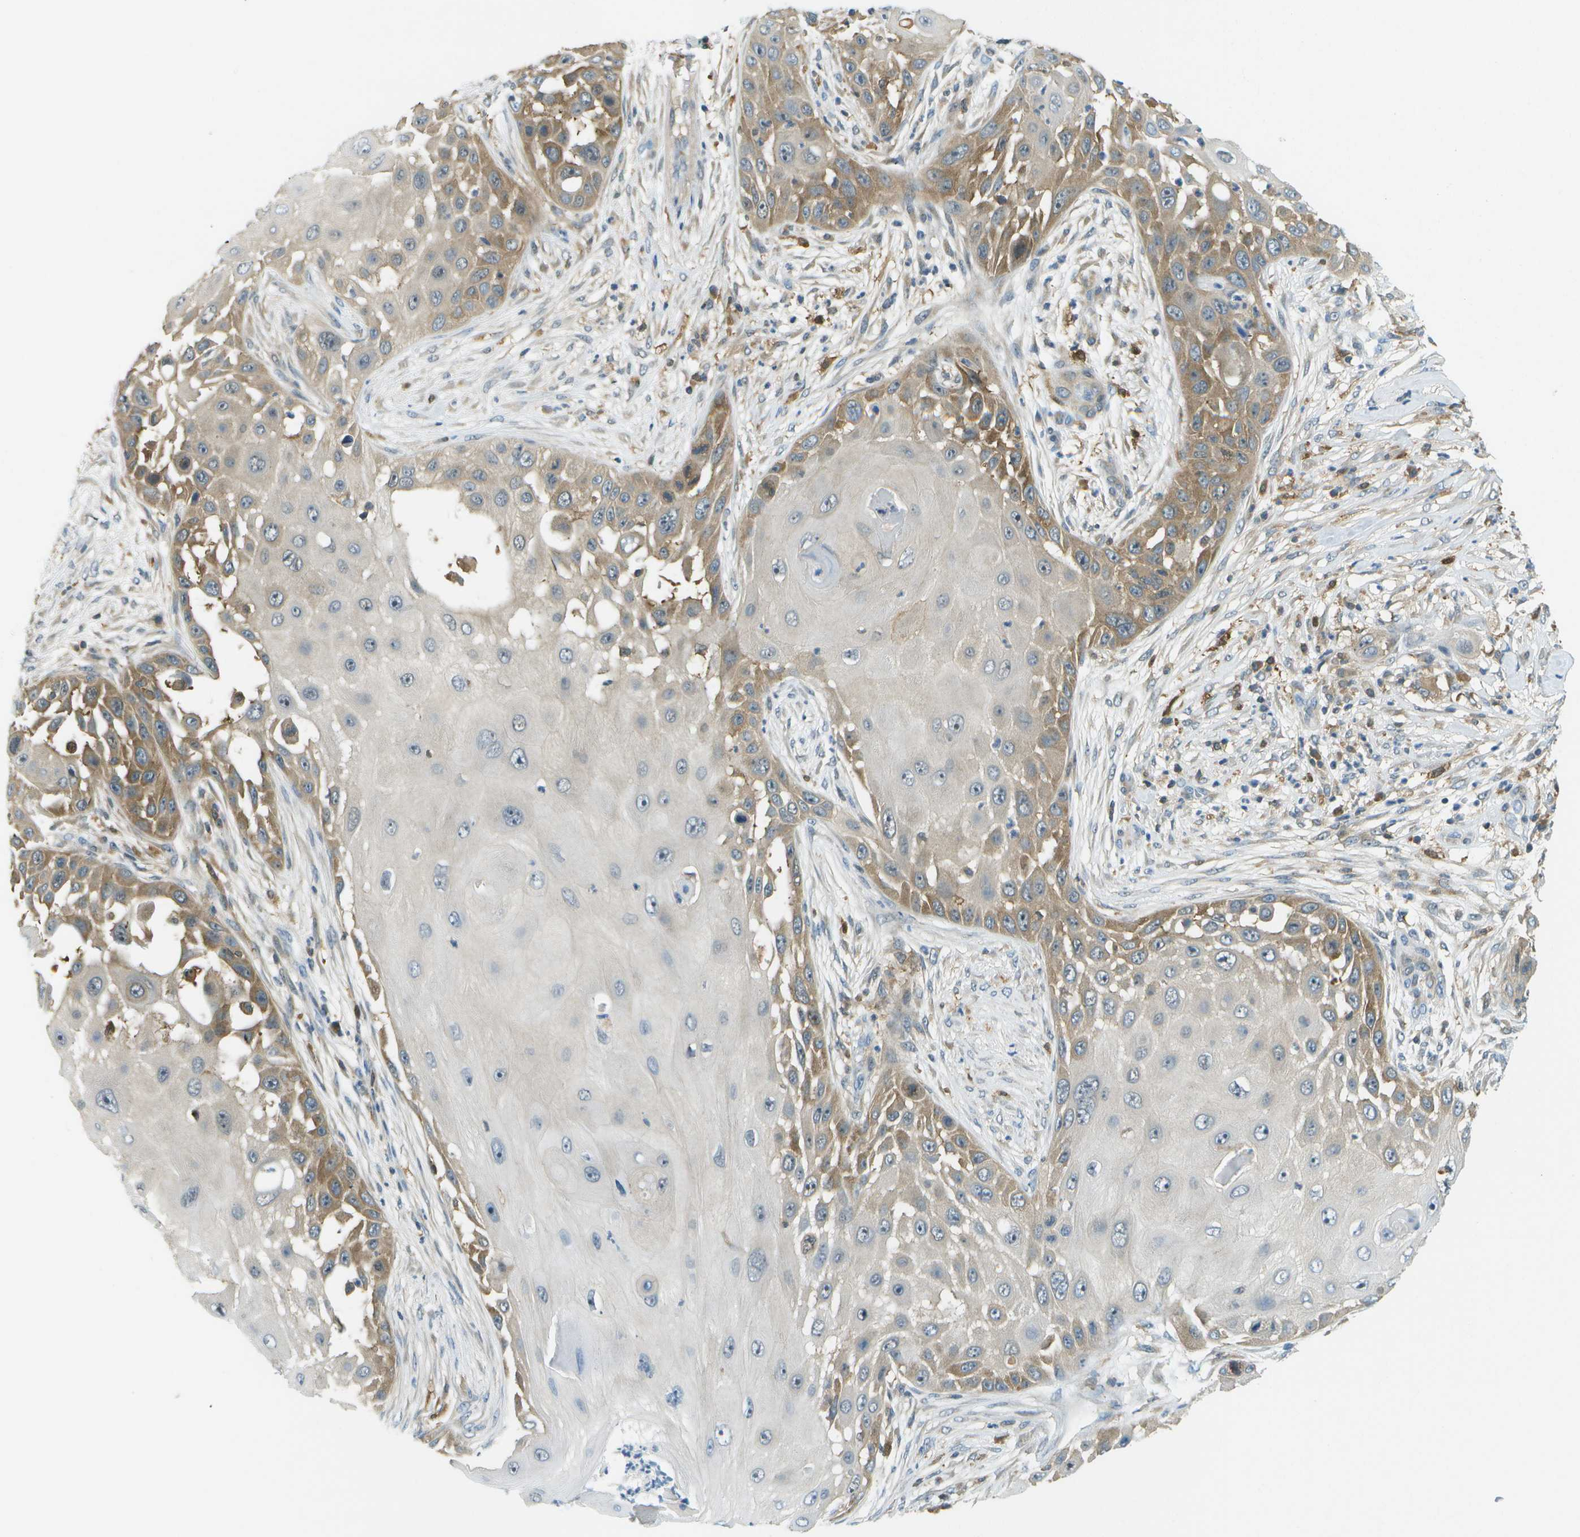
{"staining": {"intensity": "moderate", "quantity": "<25%", "location": "cytoplasmic/membranous"}, "tissue": "skin cancer", "cell_type": "Tumor cells", "image_type": "cancer", "snomed": [{"axis": "morphology", "description": "Squamous cell carcinoma, NOS"}, {"axis": "topography", "description": "Skin"}], "caption": "Skin cancer (squamous cell carcinoma) stained with a protein marker shows moderate staining in tumor cells.", "gene": "CDH23", "patient": {"sex": "female", "age": 44}}